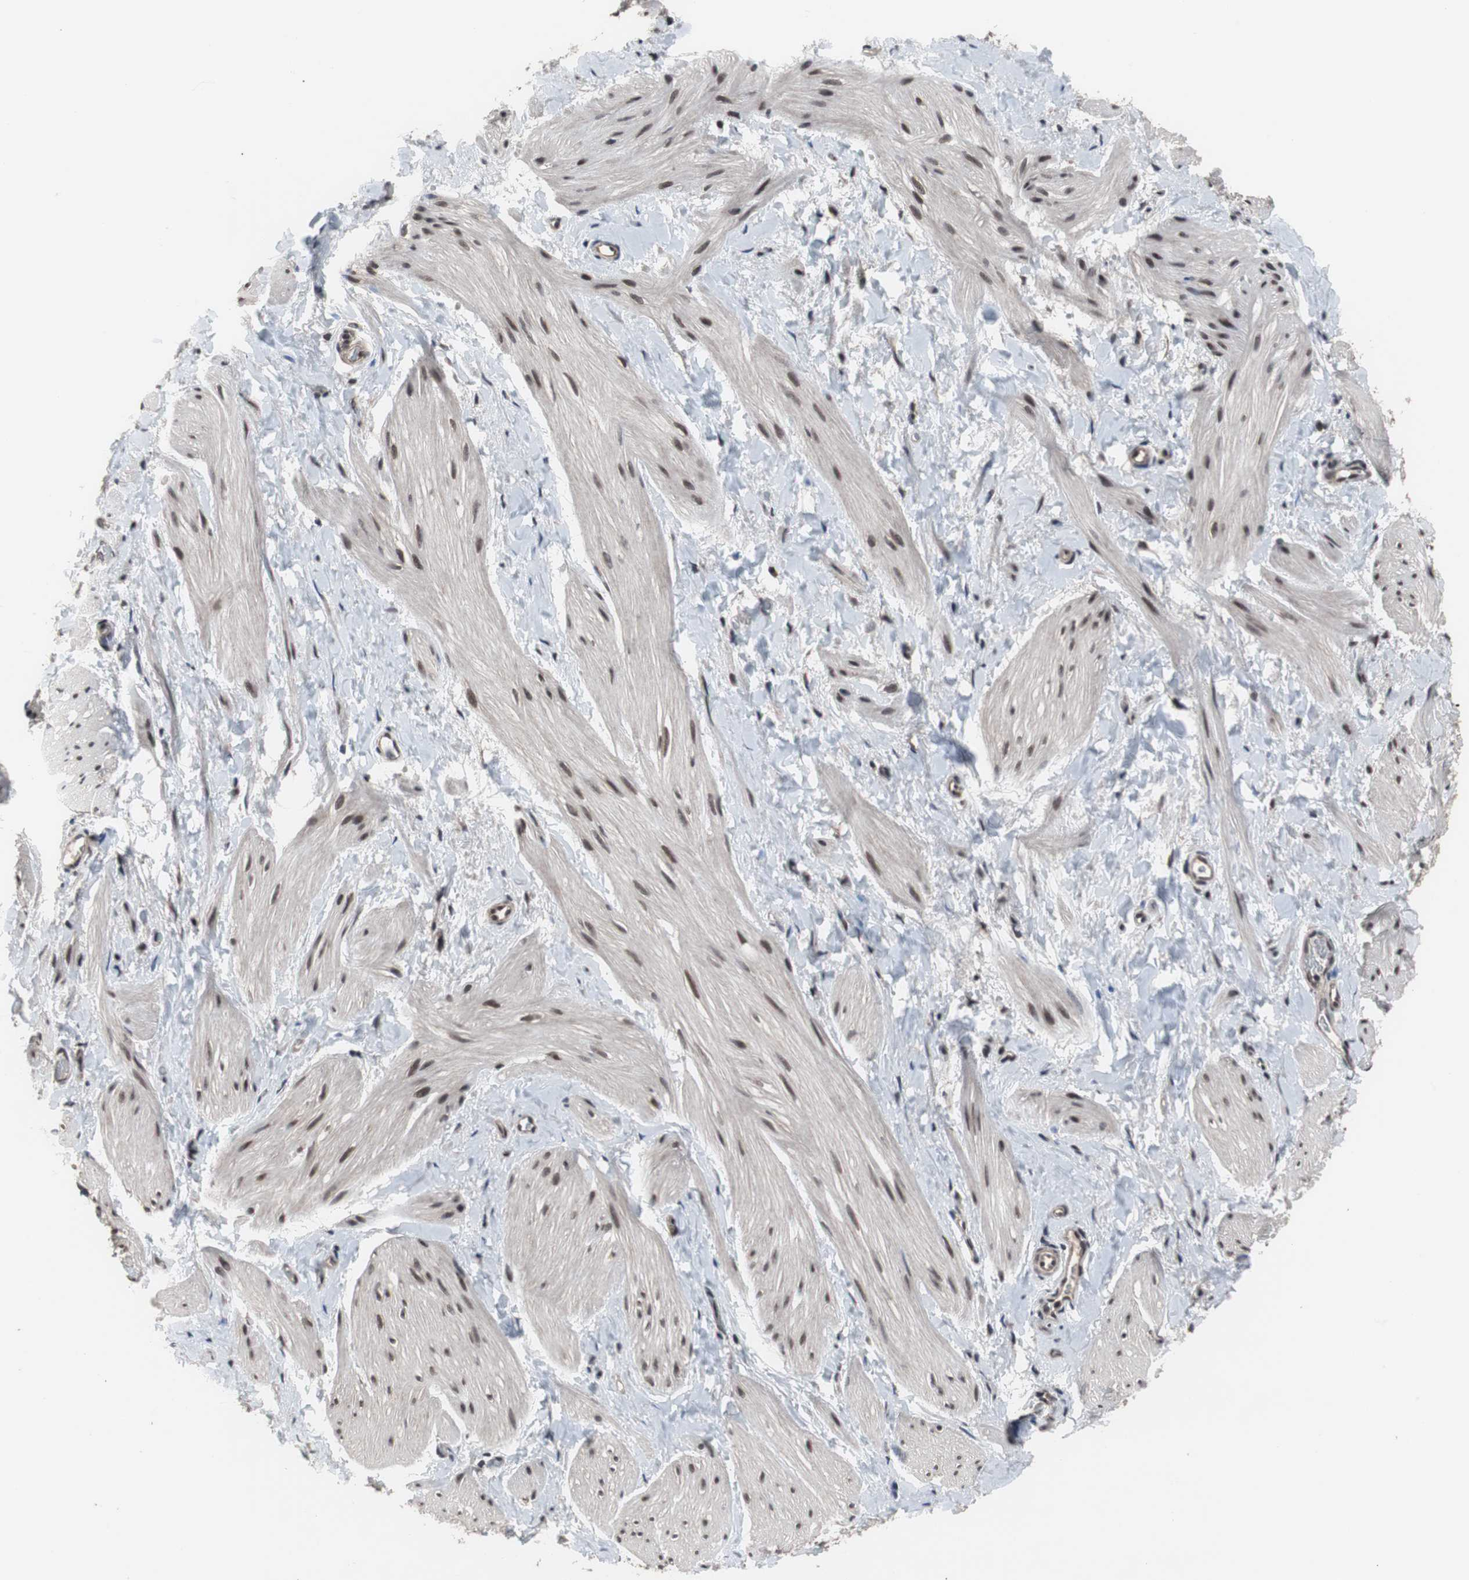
{"staining": {"intensity": "moderate", "quantity": "25%-75%", "location": "nuclear"}, "tissue": "smooth muscle", "cell_type": "Smooth muscle cells", "image_type": "normal", "snomed": [{"axis": "morphology", "description": "Normal tissue, NOS"}, {"axis": "topography", "description": "Smooth muscle"}], "caption": "This micrograph demonstrates unremarkable smooth muscle stained with IHC to label a protein in brown. The nuclear of smooth muscle cells show moderate positivity for the protein. Nuclei are counter-stained blue.", "gene": "GTF2F2", "patient": {"sex": "male", "age": 16}}